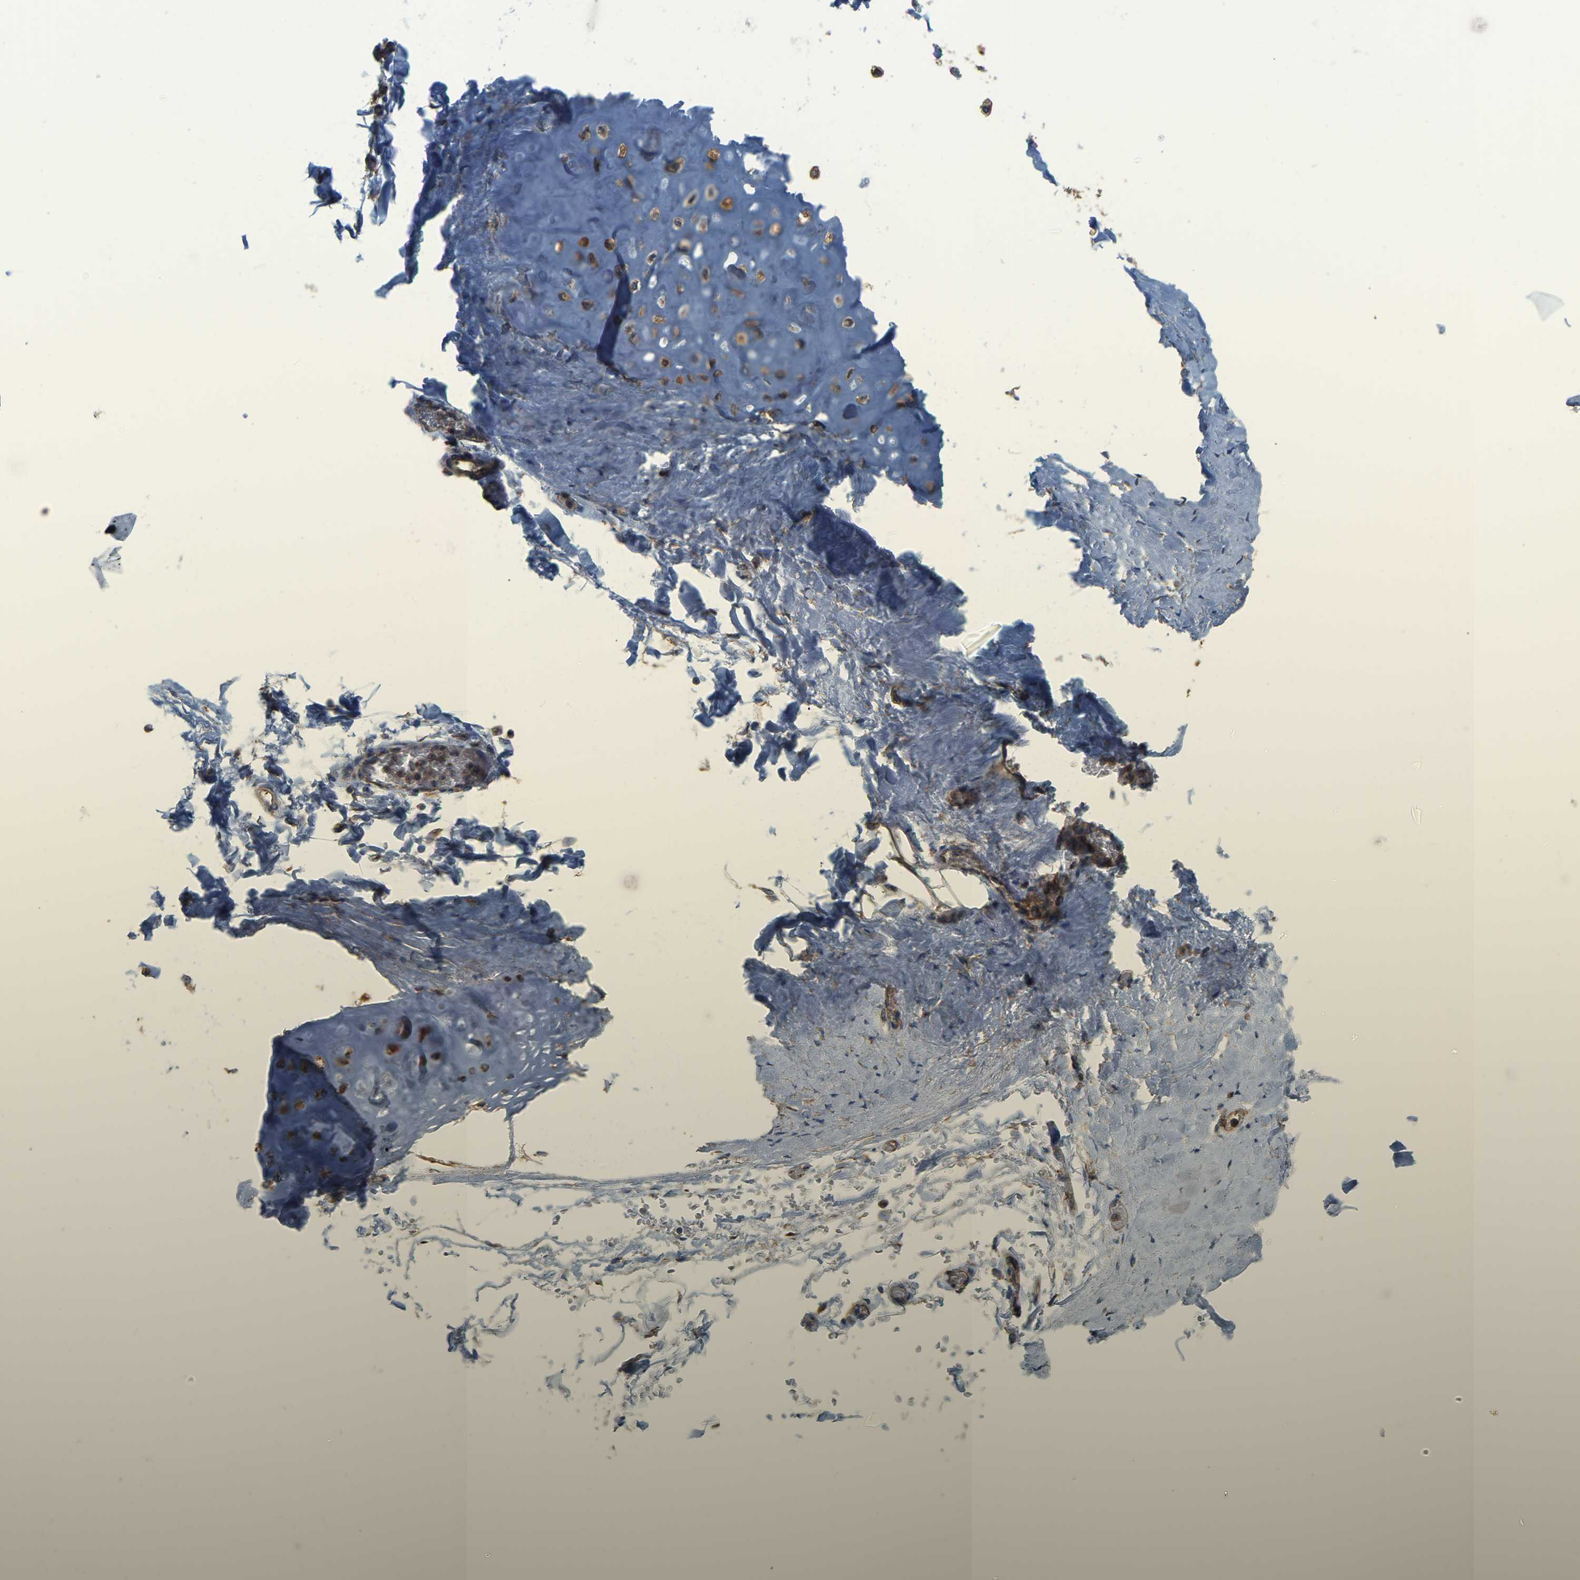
{"staining": {"intensity": "negative", "quantity": "none", "location": "none"}, "tissue": "adipose tissue", "cell_type": "Adipocytes", "image_type": "normal", "snomed": [{"axis": "morphology", "description": "Normal tissue, NOS"}, {"axis": "topography", "description": "Cartilage tissue"}, {"axis": "topography", "description": "Lung"}], "caption": "High power microscopy histopathology image of an immunohistochemistry image of unremarkable adipose tissue, revealing no significant expression in adipocytes.", "gene": "PSMD7", "patient": {"sex": "female", "age": 77}}